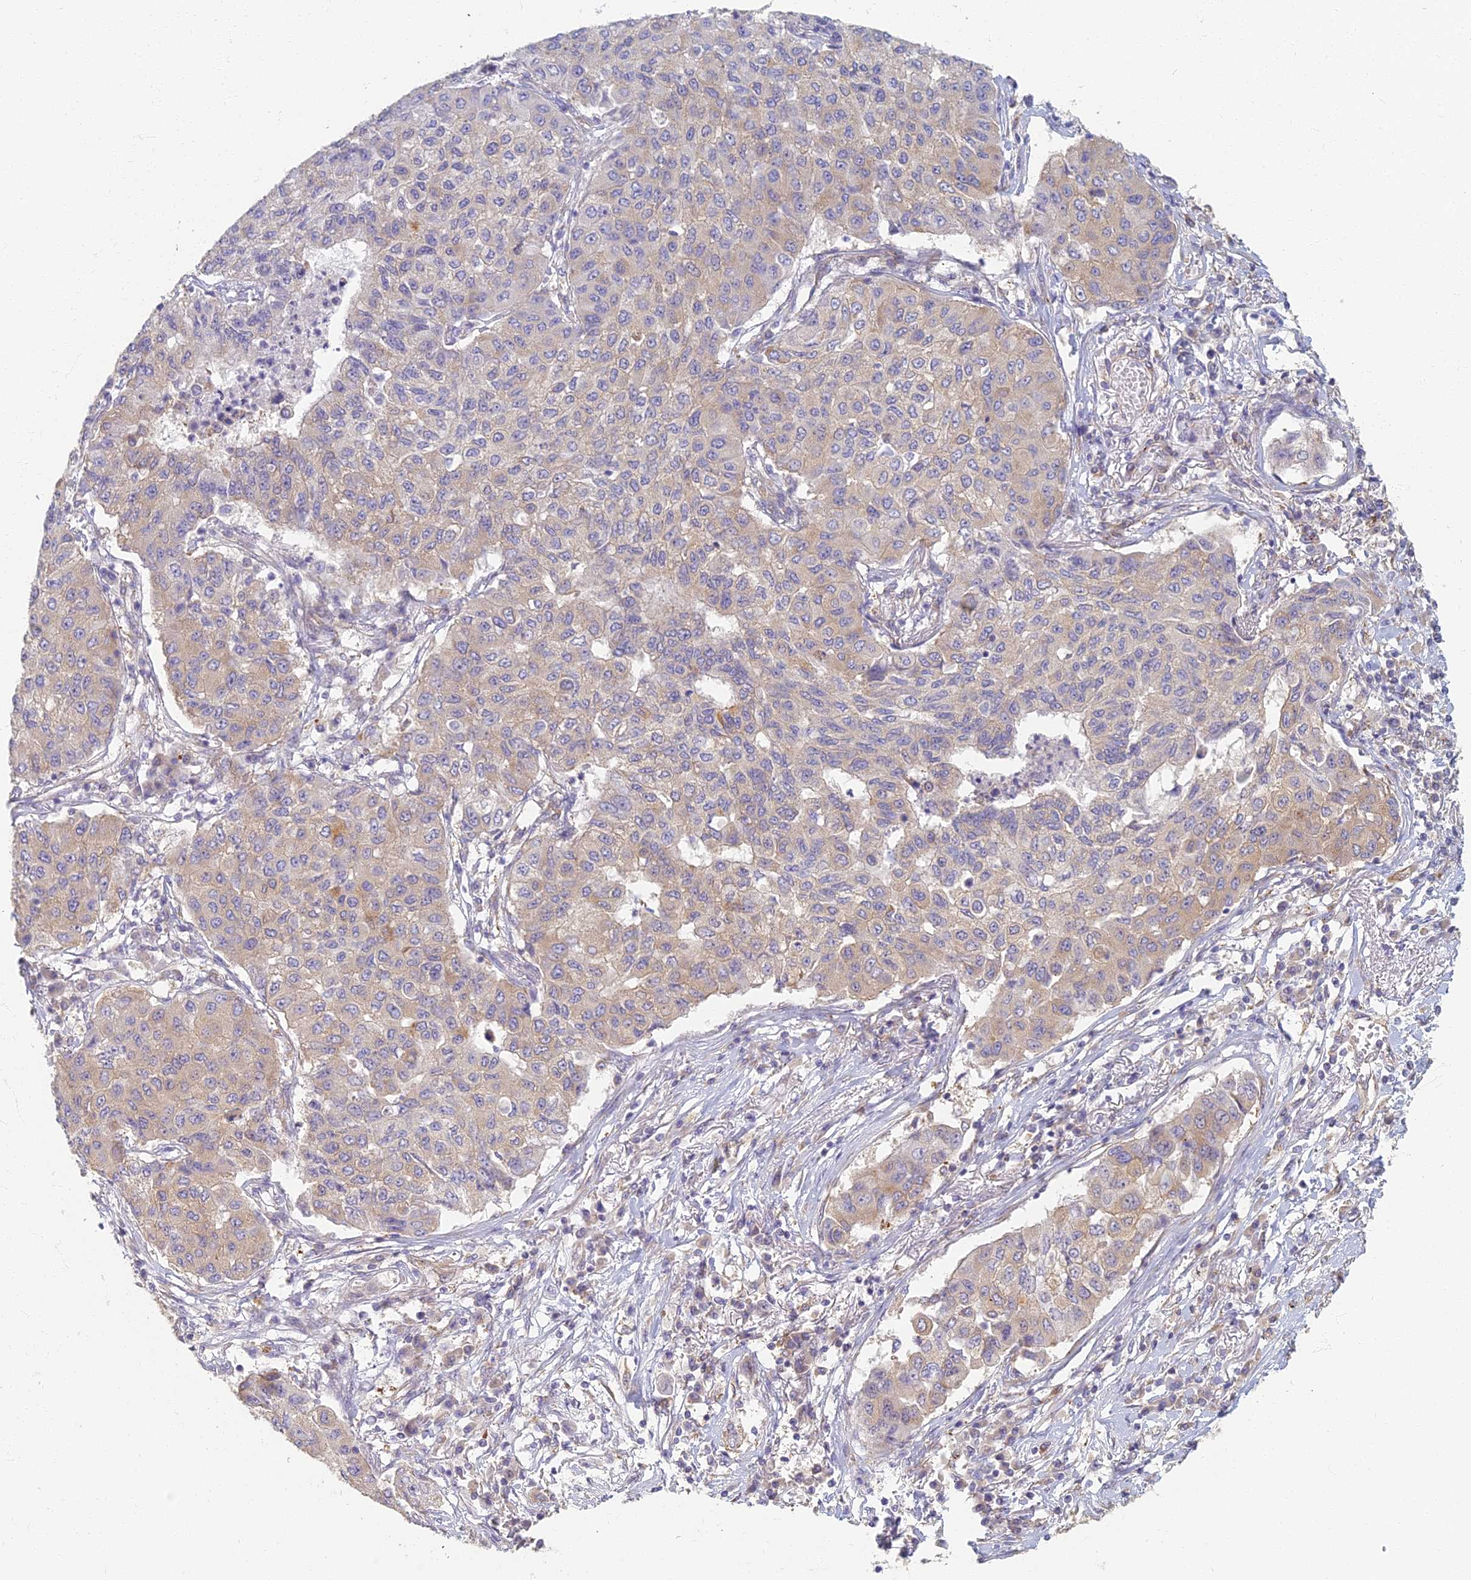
{"staining": {"intensity": "weak", "quantity": "<25%", "location": "cytoplasmic/membranous"}, "tissue": "lung cancer", "cell_type": "Tumor cells", "image_type": "cancer", "snomed": [{"axis": "morphology", "description": "Squamous cell carcinoma, NOS"}, {"axis": "topography", "description": "Lung"}], "caption": "Immunohistochemistry (IHC) micrograph of human lung squamous cell carcinoma stained for a protein (brown), which reveals no expression in tumor cells. The staining is performed using DAB (3,3'-diaminobenzidine) brown chromogen with nuclei counter-stained in using hematoxylin.", "gene": "RBSN", "patient": {"sex": "male", "age": 74}}